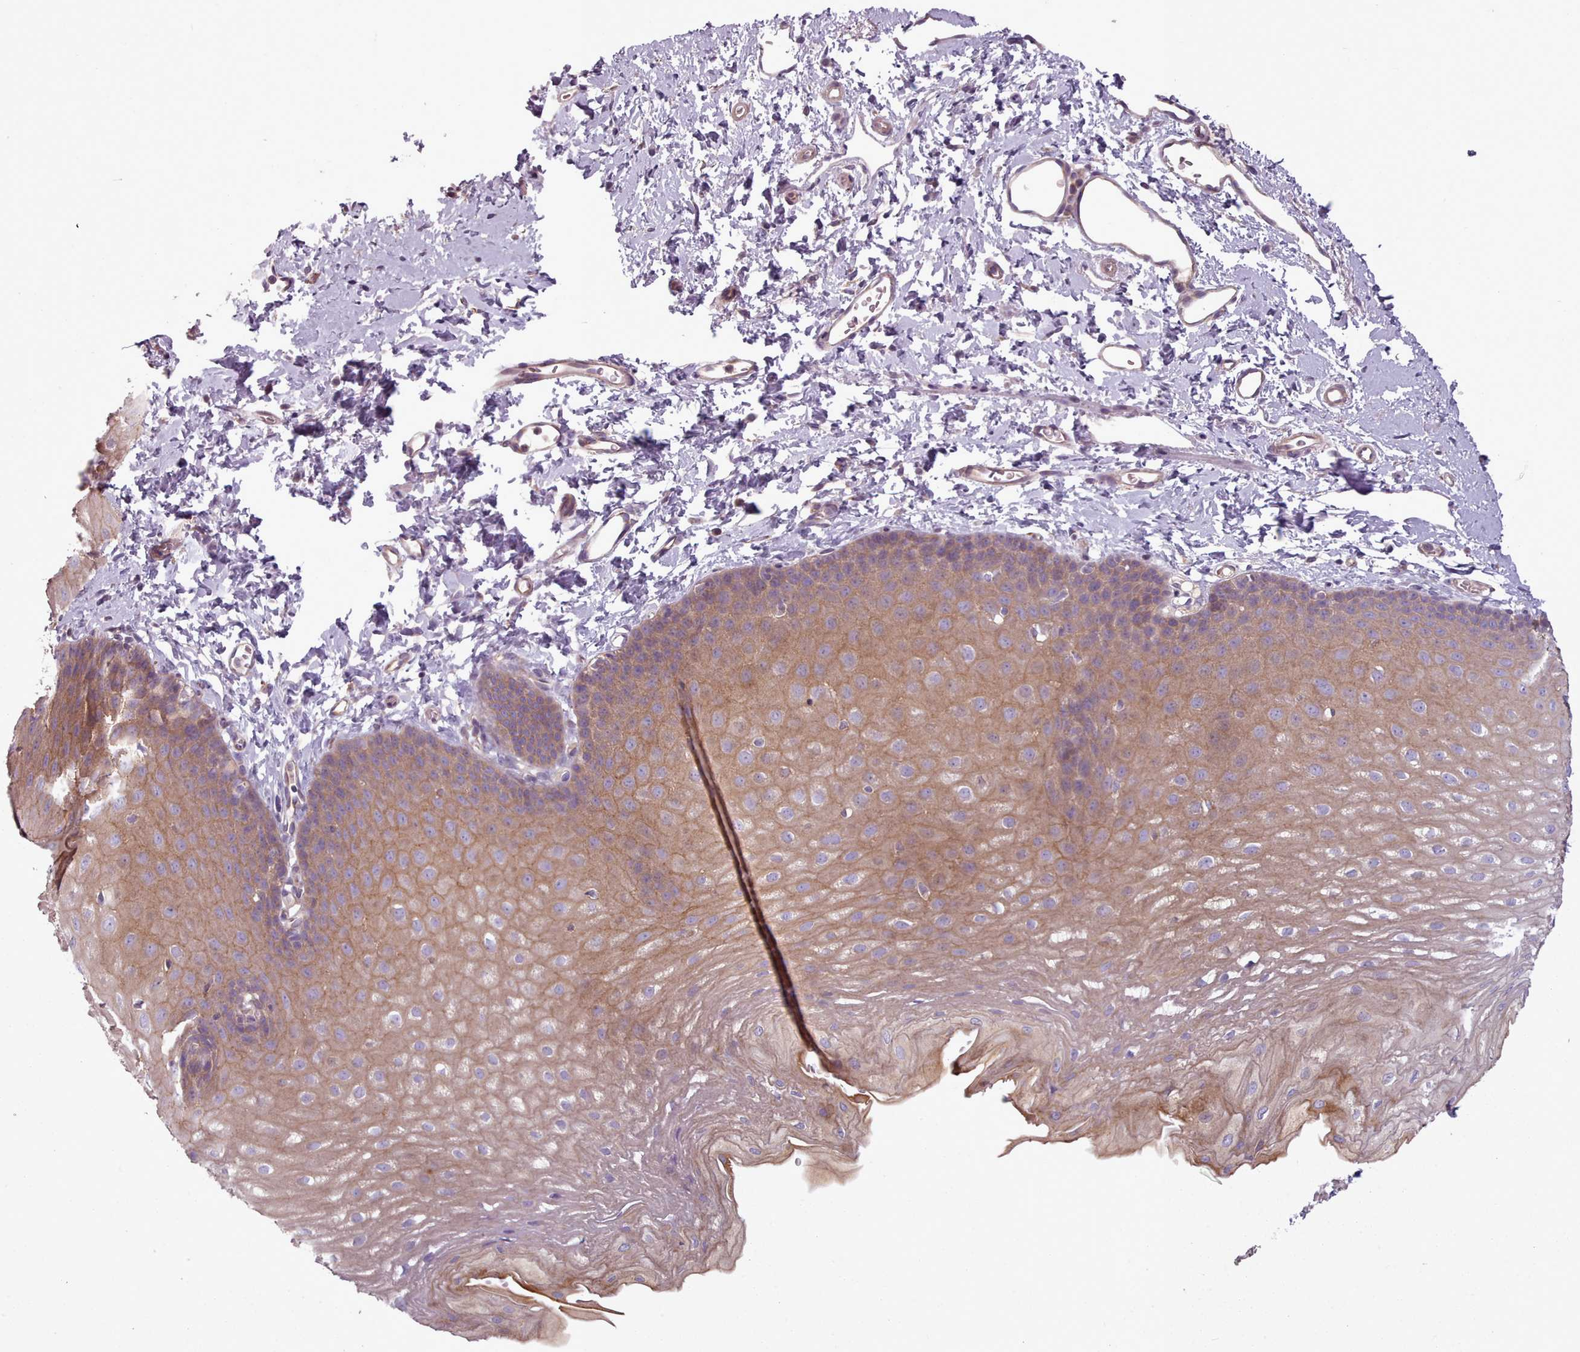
{"staining": {"intensity": "moderate", "quantity": ">75%", "location": "cytoplasmic/membranous"}, "tissue": "esophagus", "cell_type": "Squamous epithelial cells", "image_type": "normal", "snomed": [{"axis": "morphology", "description": "Normal tissue, NOS"}, {"axis": "topography", "description": "Esophagus"}], "caption": "DAB immunohistochemical staining of benign human esophagus shows moderate cytoplasmic/membranous protein positivity in approximately >75% of squamous epithelial cells. The staining was performed using DAB to visualize the protein expression in brown, while the nuclei were stained in blue with hematoxylin (Magnification: 20x).", "gene": "NT5DC2", "patient": {"sex": "male", "age": 70}}